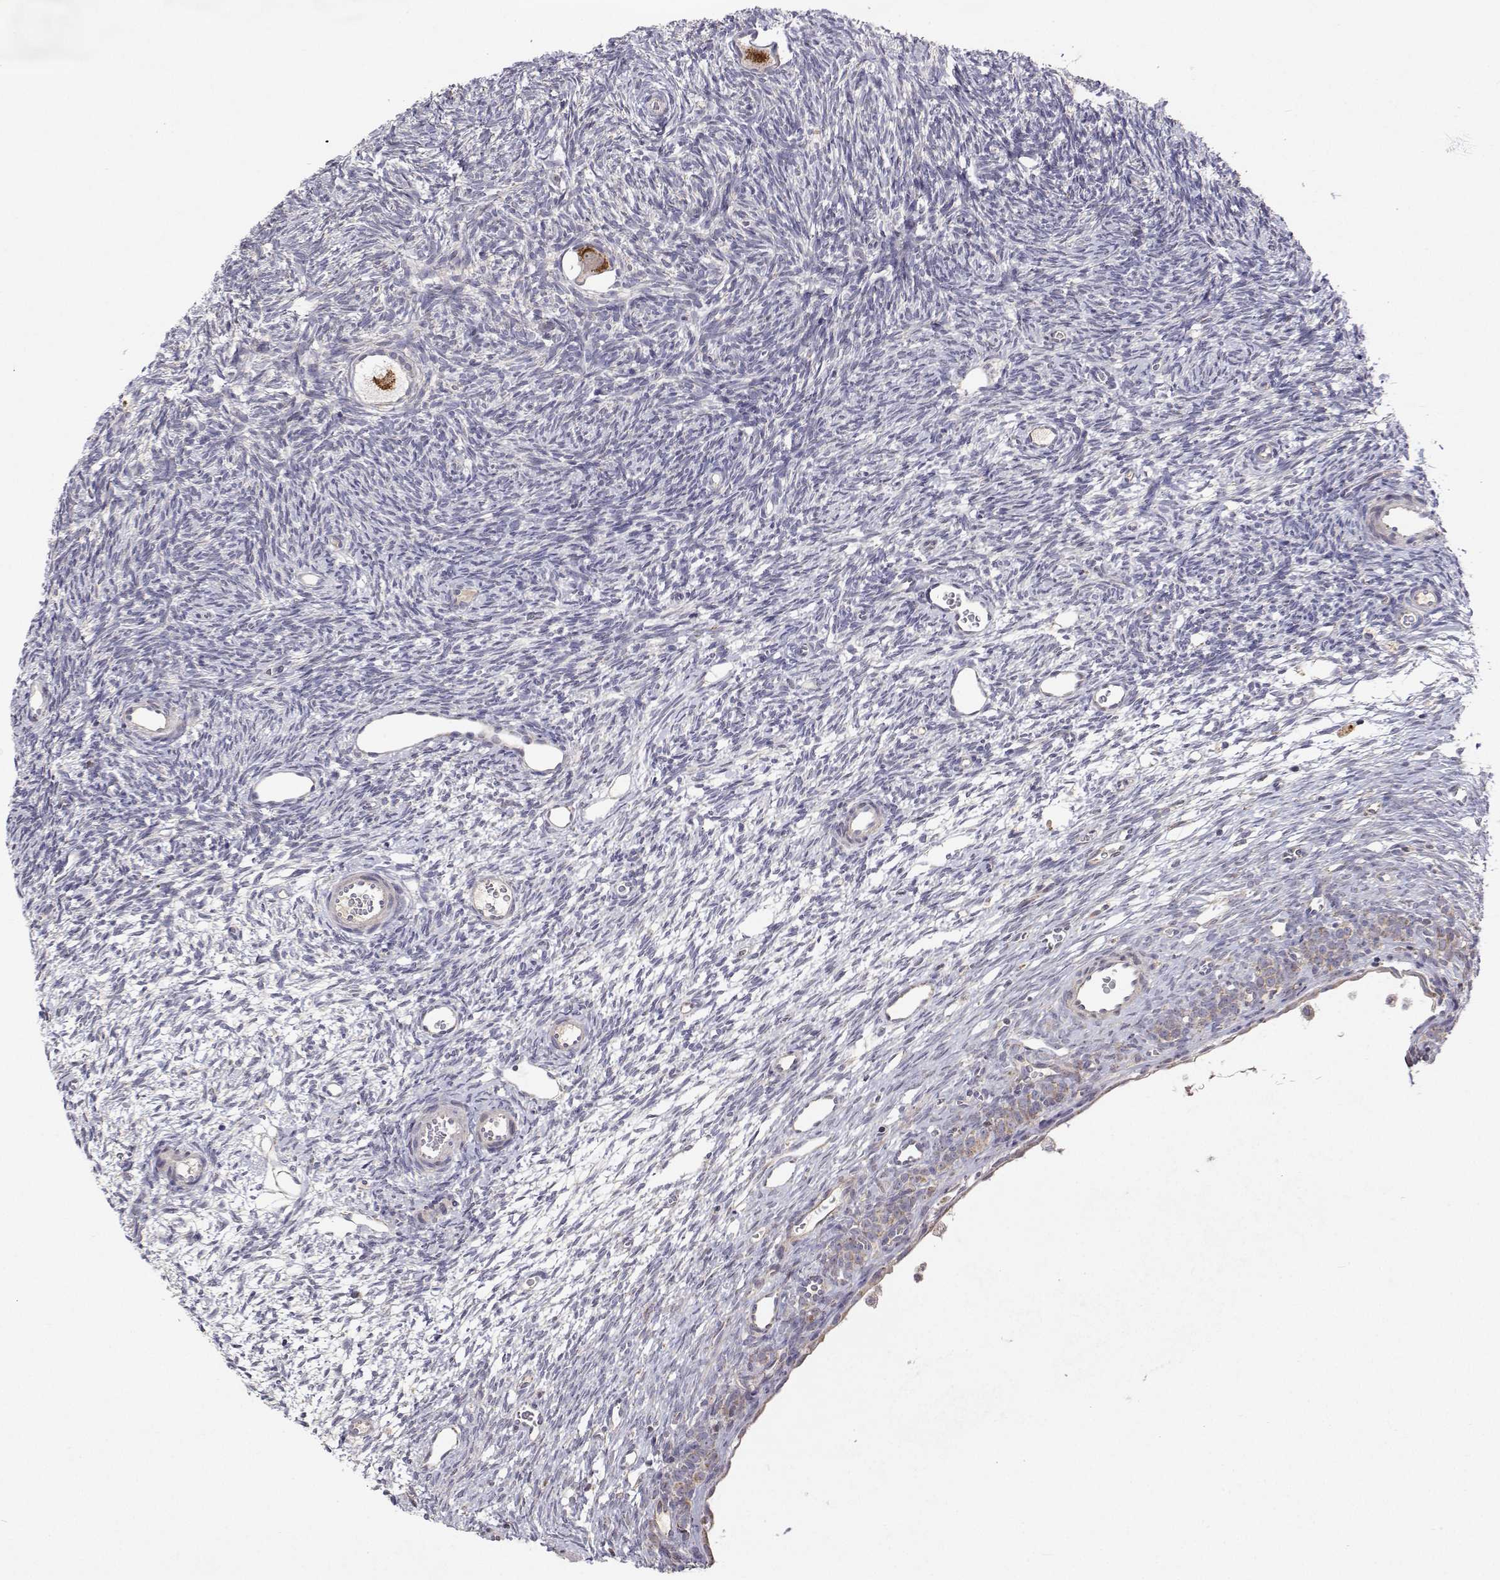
{"staining": {"intensity": "strong", "quantity": ">75%", "location": "cytoplasmic/membranous"}, "tissue": "ovary", "cell_type": "Follicle cells", "image_type": "normal", "snomed": [{"axis": "morphology", "description": "Normal tissue, NOS"}, {"axis": "topography", "description": "Ovary"}], "caption": "A high-resolution photomicrograph shows immunohistochemistry (IHC) staining of unremarkable ovary, which exhibits strong cytoplasmic/membranous staining in approximately >75% of follicle cells.", "gene": "MRPL3", "patient": {"sex": "female", "age": 34}}